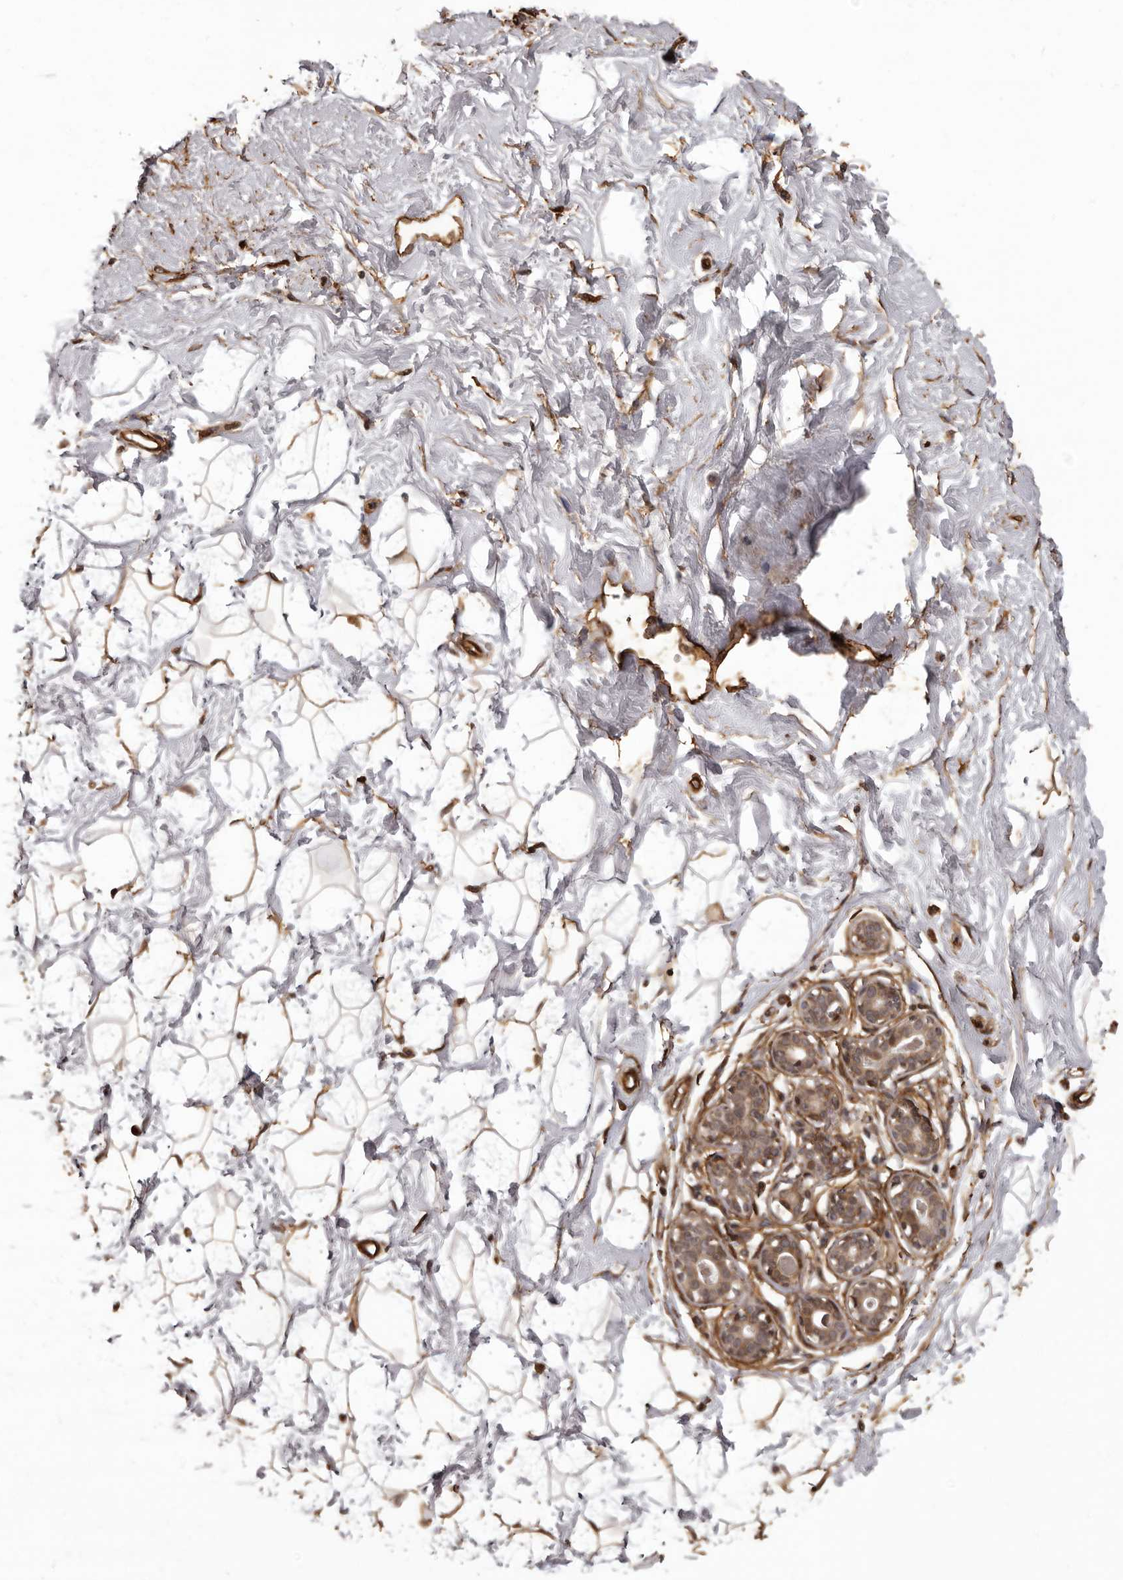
{"staining": {"intensity": "weak", "quantity": "25%-75%", "location": "cytoplasmic/membranous"}, "tissue": "breast", "cell_type": "Adipocytes", "image_type": "normal", "snomed": [{"axis": "morphology", "description": "Normal tissue, NOS"}, {"axis": "morphology", "description": "Adenoma, NOS"}, {"axis": "topography", "description": "Breast"}], "caption": "Immunohistochemical staining of normal breast displays weak cytoplasmic/membranous protein positivity in about 25%-75% of adipocytes. (DAB IHC with brightfield microscopy, high magnification).", "gene": "SLITRK6", "patient": {"sex": "female", "age": 23}}